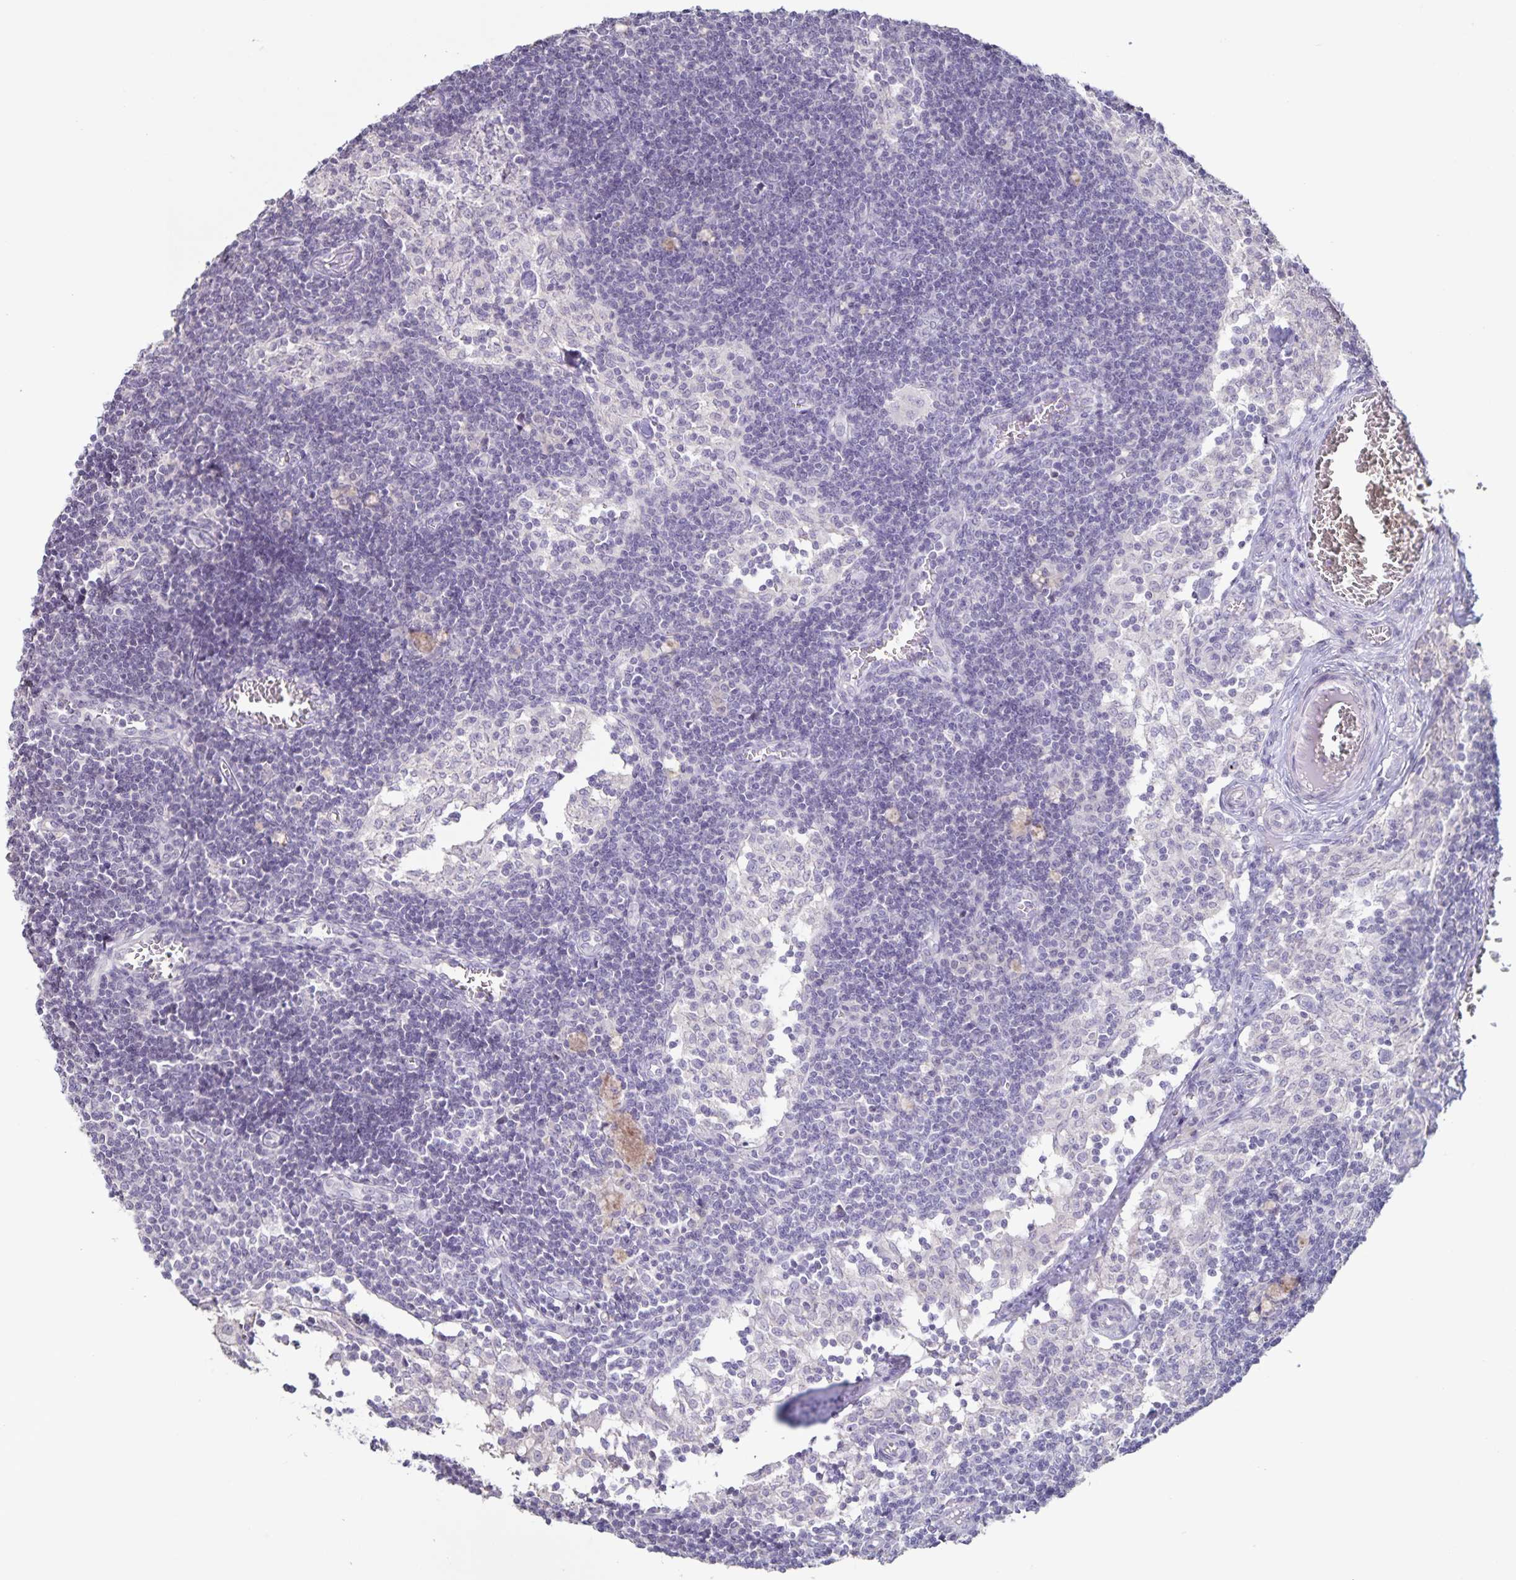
{"staining": {"intensity": "negative", "quantity": "none", "location": "none"}, "tissue": "lymph node", "cell_type": "Germinal center cells", "image_type": "normal", "snomed": [{"axis": "morphology", "description": "Normal tissue, NOS"}, {"axis": "topography", "description": "Lymph node"}], "caption": "This is a photomicrograph of immunohistochemistry (IHC) staining of benign lymph node, which shows no expression in germinal center cells.", "gene": "INSL5", "patient": {"sex": "female", "age": 31}}